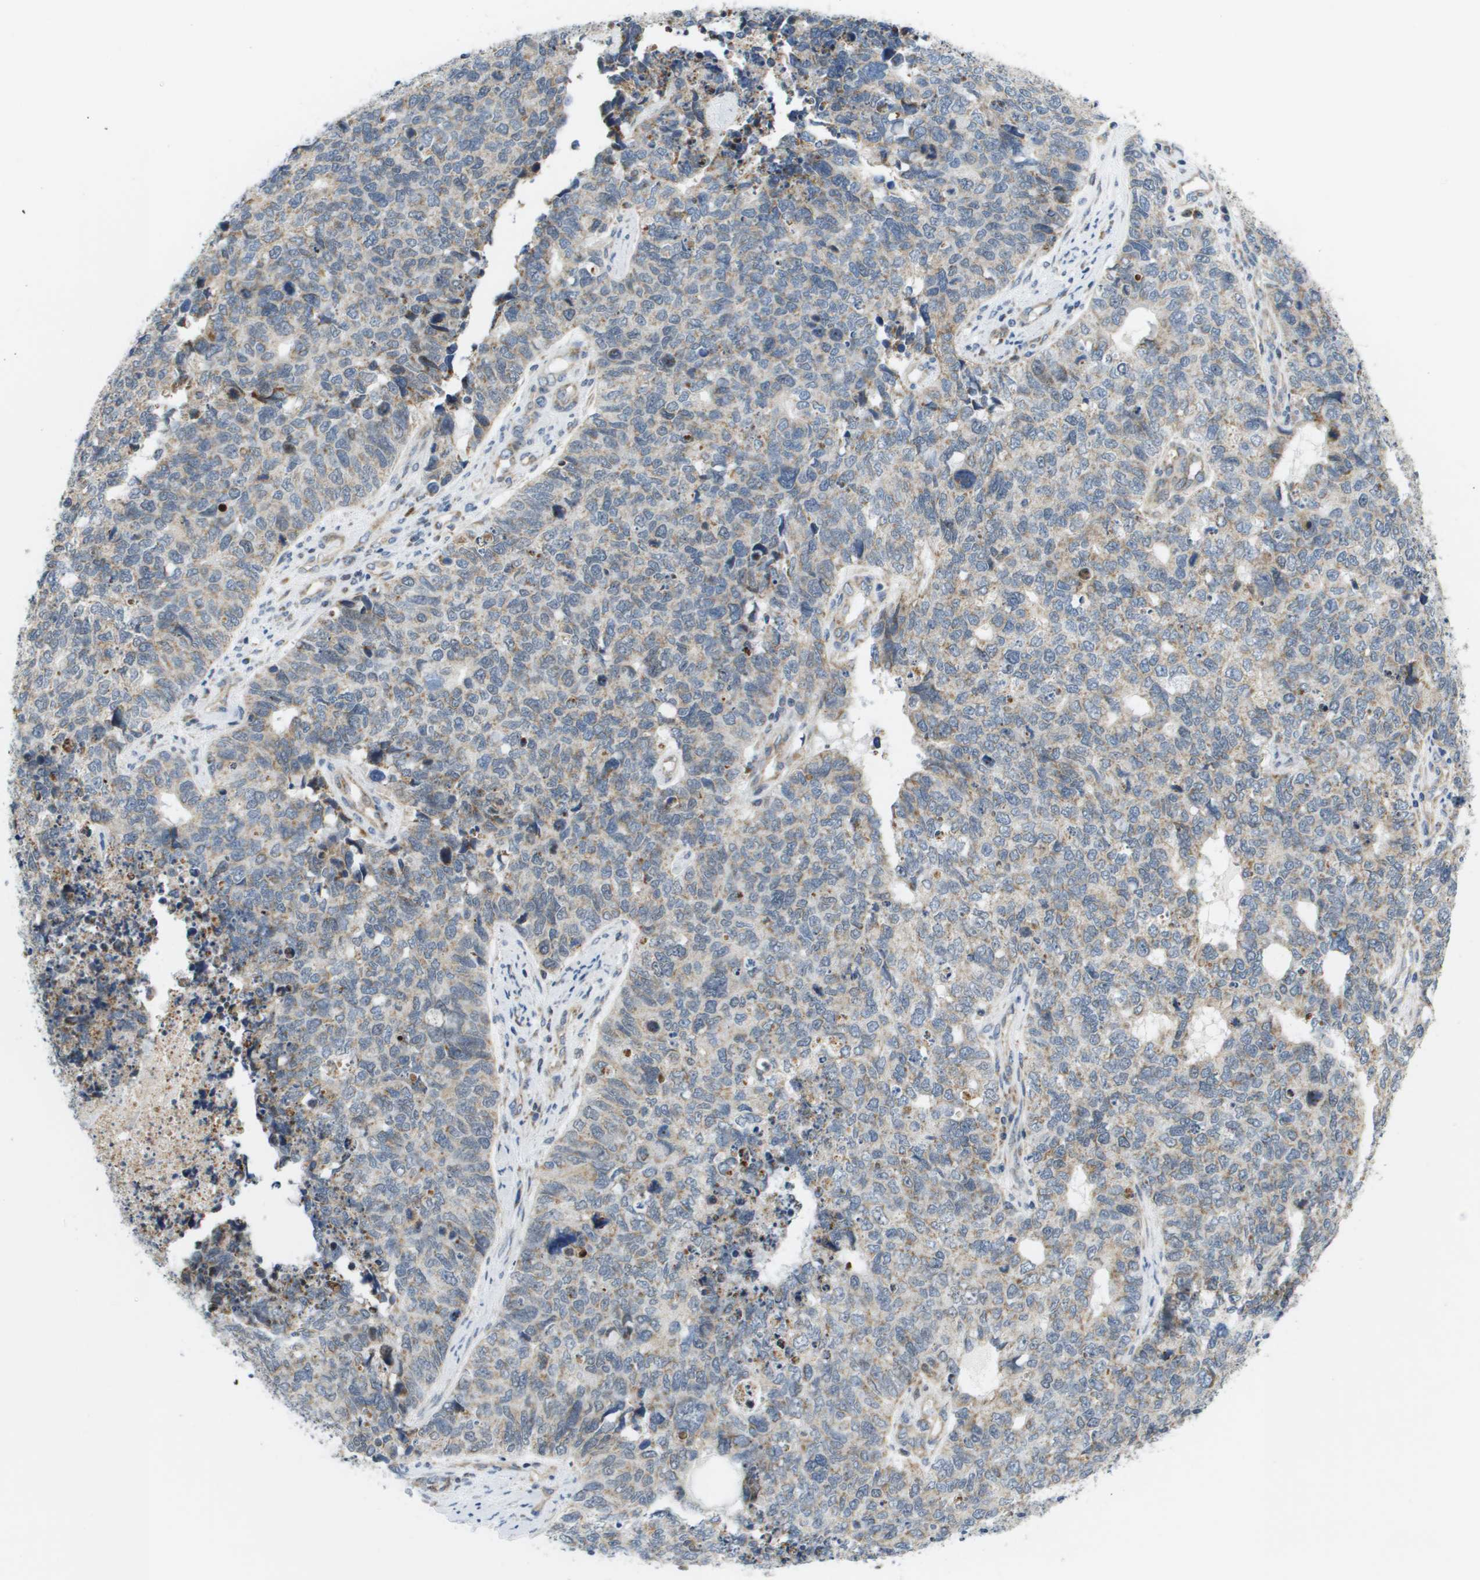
{"staining": {"intensity": "weak", "quantity": "<25%", "location": "cytoplasmic/membranous"}, "tissue": "cervical cancer", "cell_type": "Tumor cells", "image_type": "cancer", "snomed": [{"axis": "morphology", "description": "Squamous cell carcinoma, NOS"}, {"axis": "topography", "description": "Cervix"}], "caption": "IHC micrograph of neoplastic tissue: cervical squamous cell carcinoma stained with DAB reveals no significant protein positivity in tumor cells.", "gene": "KRT23", "patient": {"sex": "female", "age": 63}}